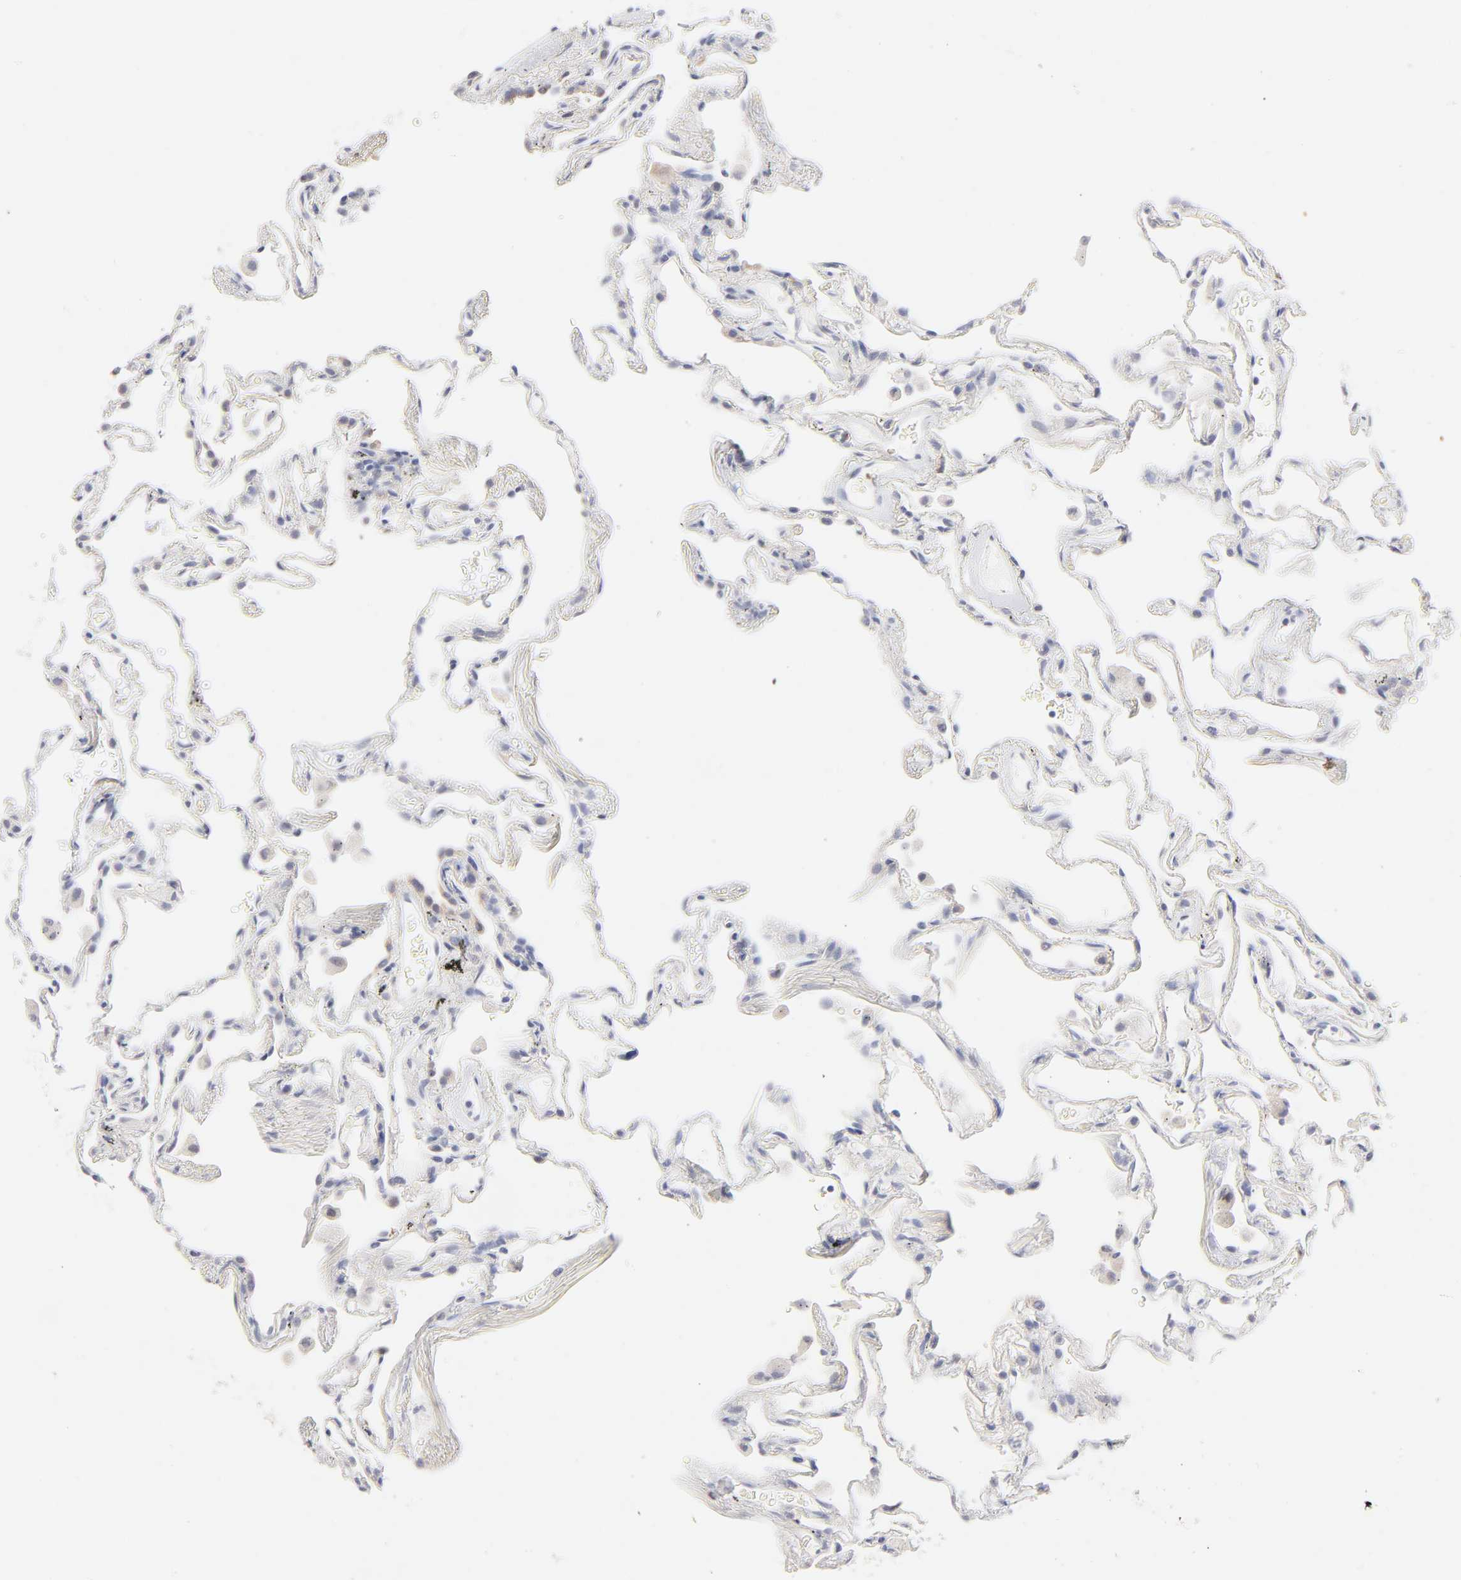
{"staining": {"intensity": "negative", "quantity": "none", "location": "none"}, "tissue": "lung", "cell_type": "Alveolar cells", "image_type": "normal", "snomed": [{"axis": "morphology", "description": "Normal tissue, NOS"}, {"axis": "morphology", "description": "Inflammation, NOS"}, {"axis": "topography", "description": "Lung"}], "caption": "This is a micrograph of IHC staining of benign lung, which shows no staining in alveolar cells. (Brightfield microscopy of DAB IHC at high magnification).", "gene": "MID1", "patient": {"sex": "male", "age": 69}}